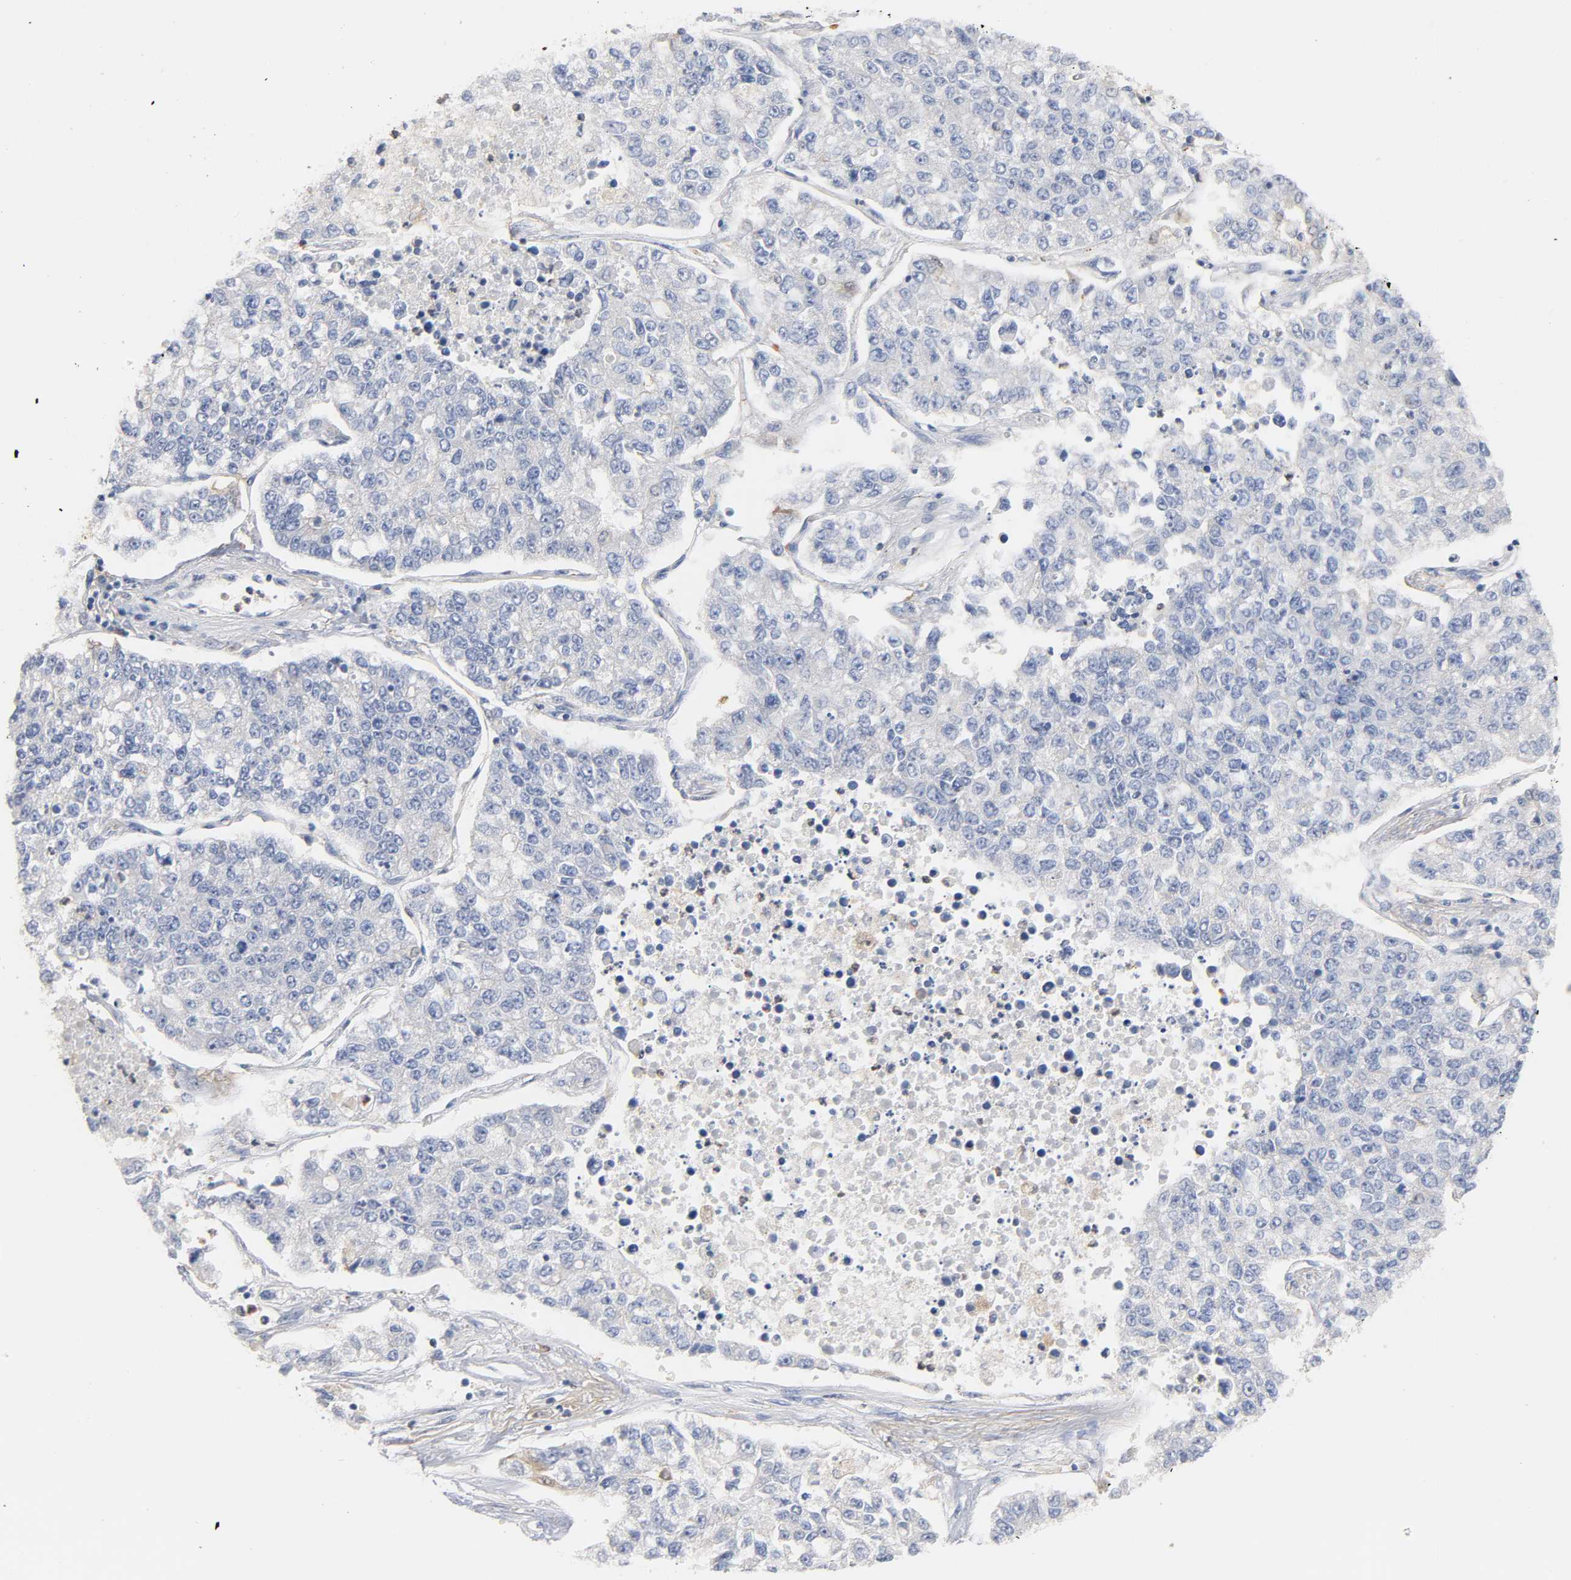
{"staining": {"intensity": "negative", "quantity": "none", "location": "none"}, "tissue": "lung cancer", "cell_type": "Tumor cells", "image_type": "cancer", "snomed": [{"axis": "morphology", "description": "Adenocarcinoma, NOS"}, {"axis": "topography", "description": "Lung"}], "caption": "Protein analysis of lung adenocarcinoma demonstrates no significant staining in tumor cells.", "gene": "IL18", "patient": {"sex": "male", "age": 49}}